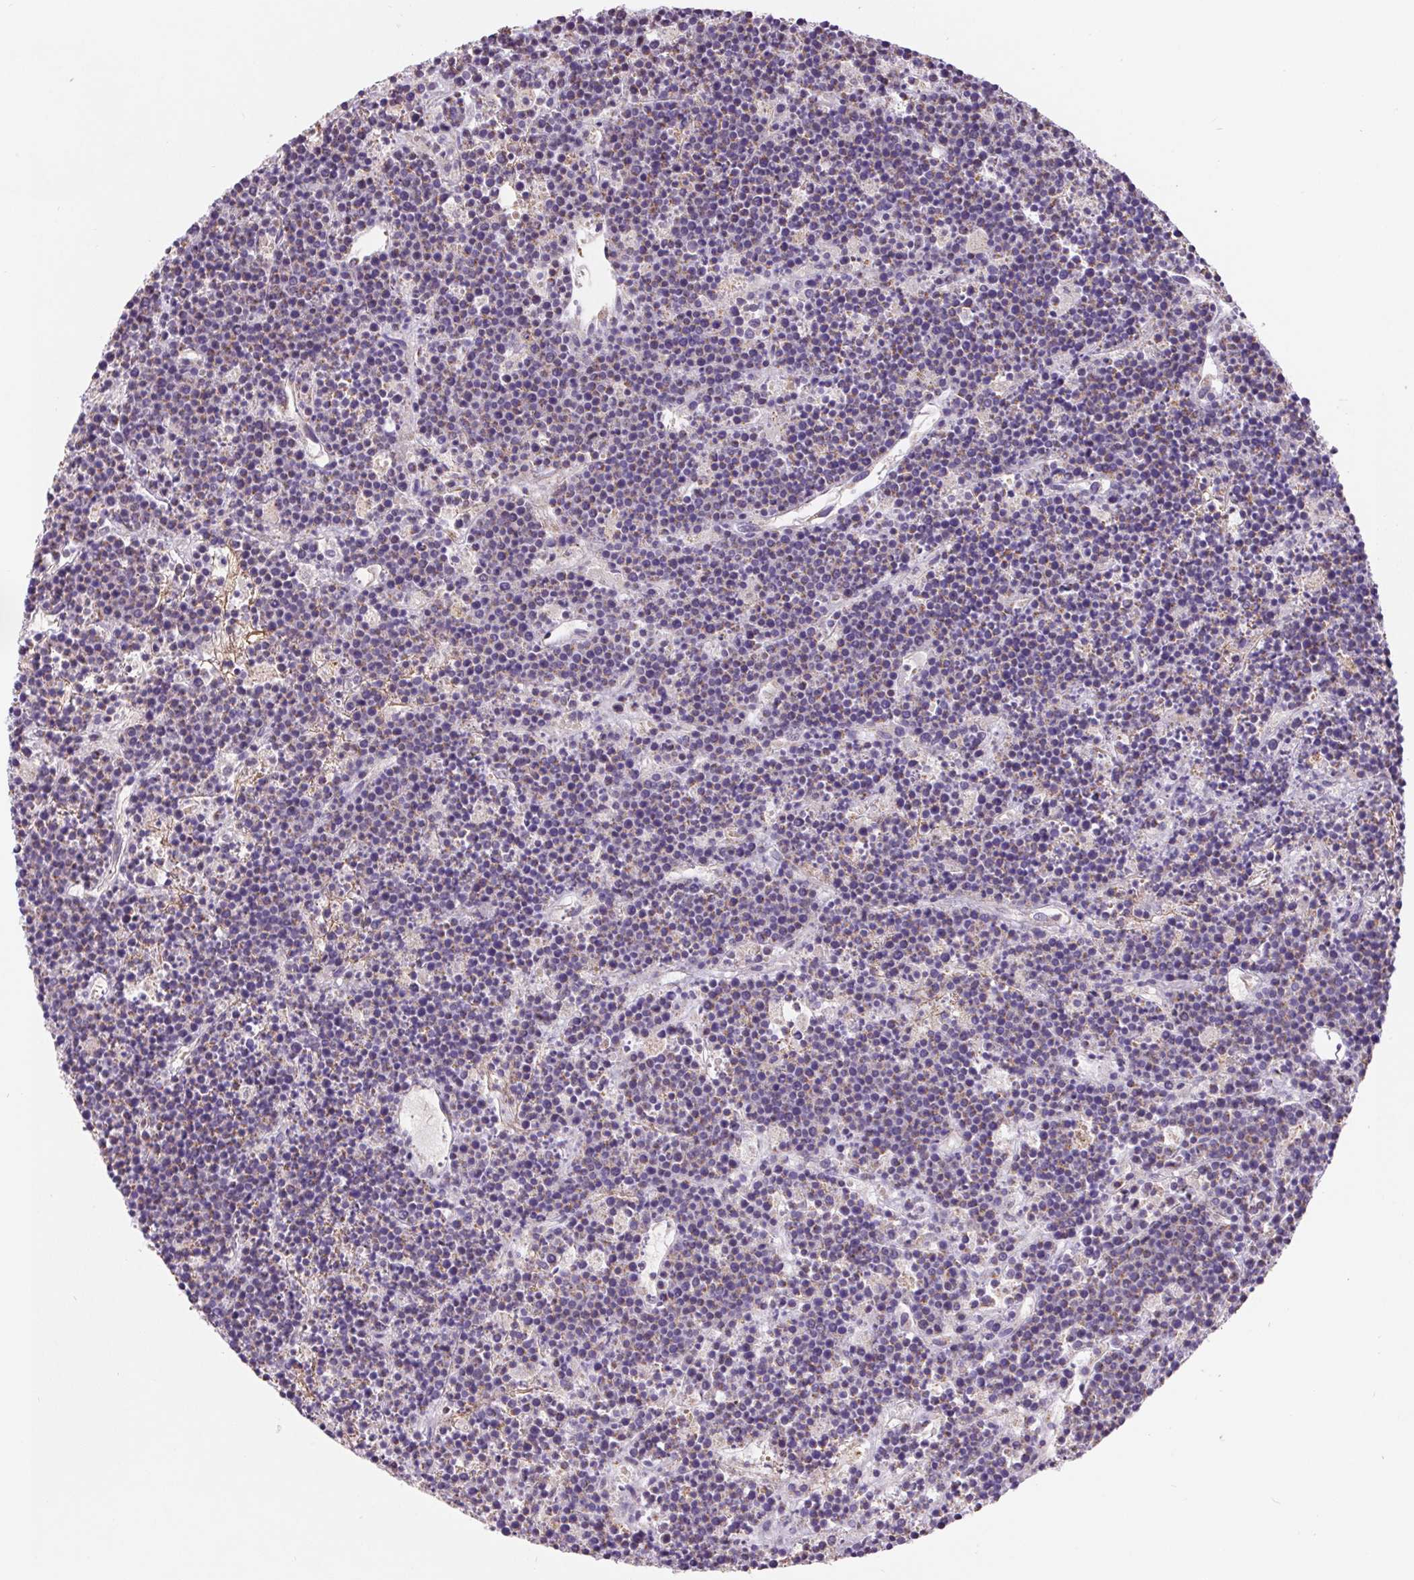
{"staining": {"intensity": "negative", "quantity": "none", "location": "none"}, "tissue": "lymphoma", "cell_type": "Tumor cells", "image_type": "cancer", "snomed": [{"axis": "morphology", "description": "Malignant lymphoma, non-Hodgkin's type, High grade"}, {"axis": "topography", "description": "Ovary"}], "caption": "Human malignant lymphoma, non-Hodgkin's type (high-grade) stained for a protein using immunohistochemistry reveals no positivity in tumor cells.", "gene": "EMC6", "patient": {"sex": "female", "age": 56}}